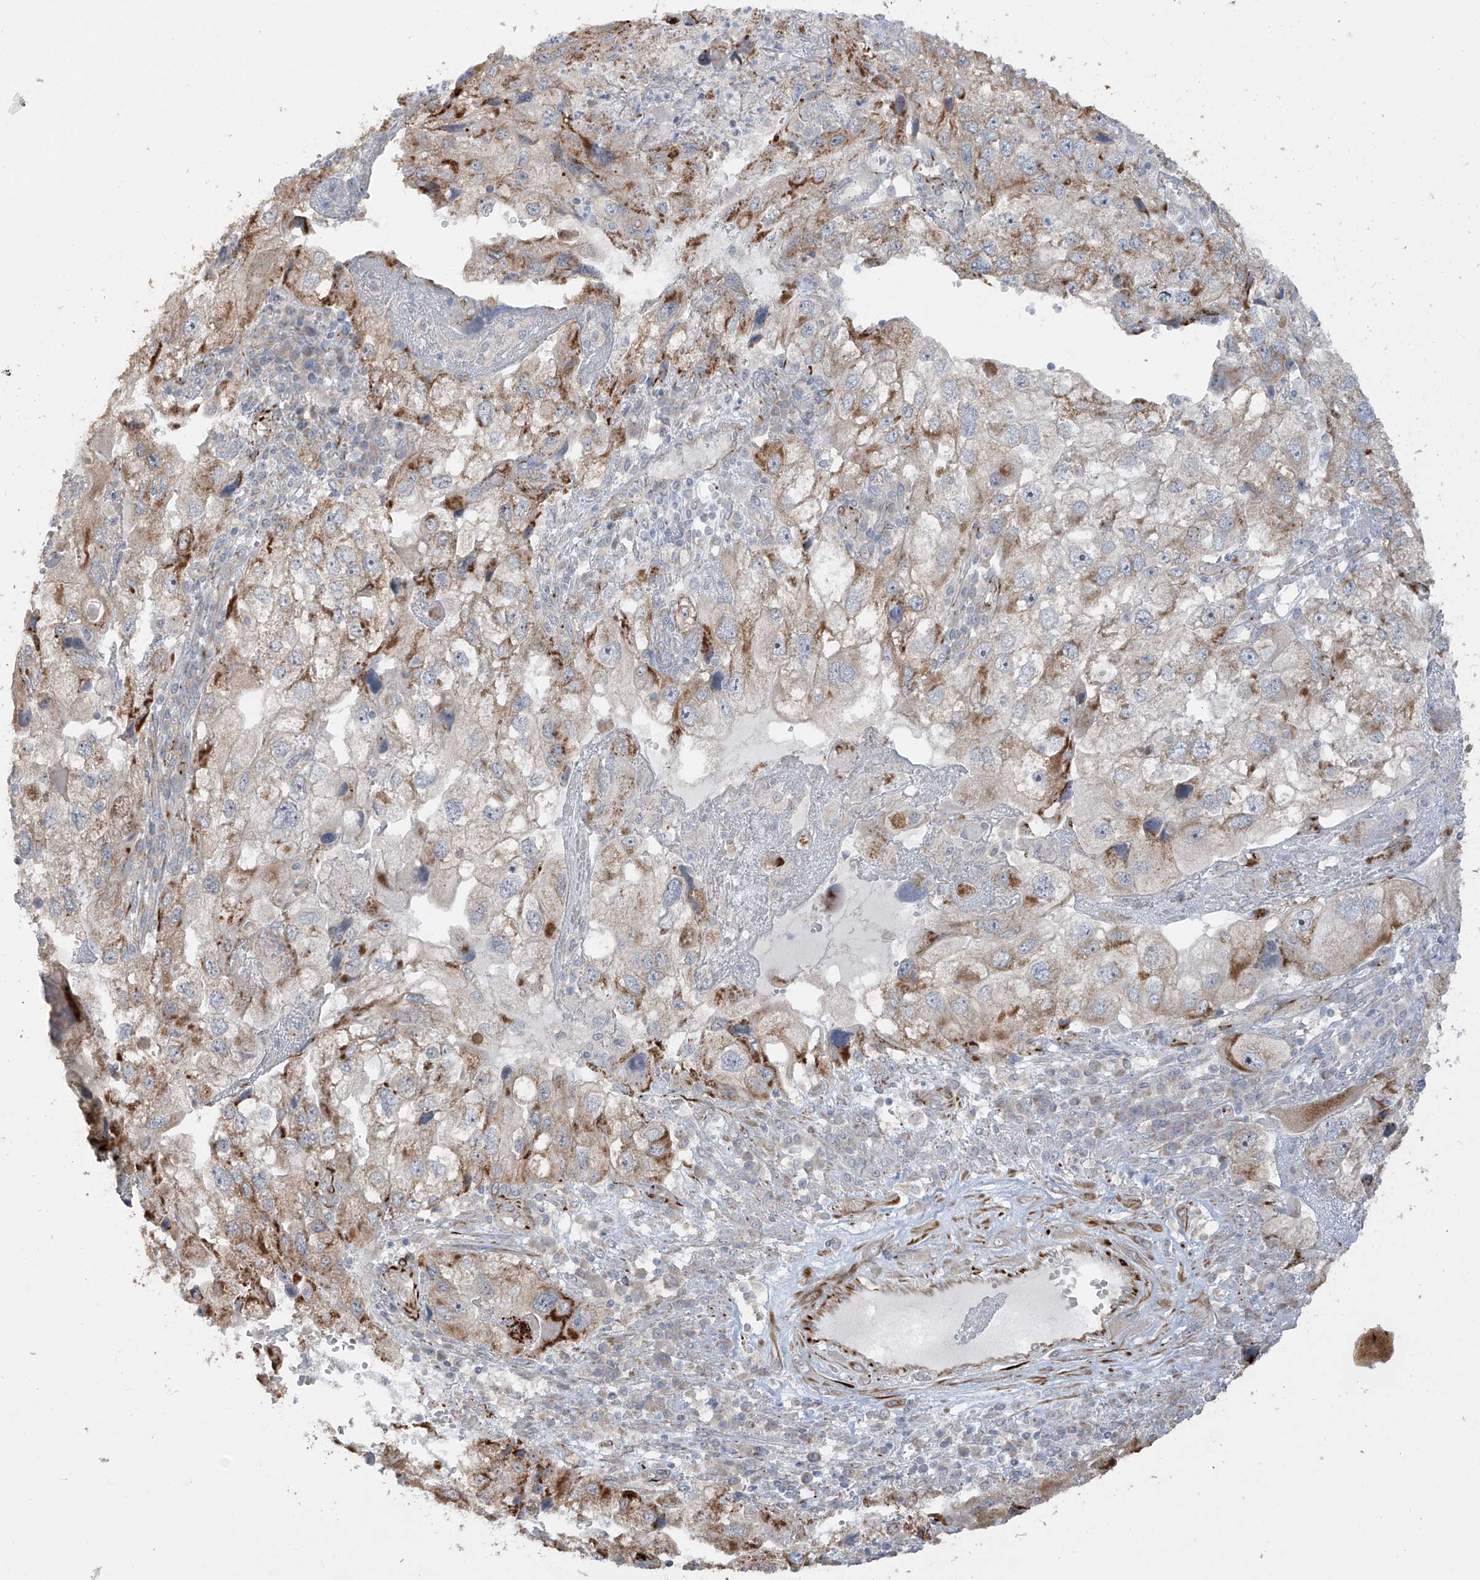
{"staining": {"intensity": "moderate", "quantity": "25%-75%", "location": "cytoplasmic/membranous"}, "tissue": "endometrial cancer", "cell_type": "Tumor cells", "image_type": "cancer", "snomed": [{"axis": "morphology", "description": "Adenocarcinoma, NOS"}, {"axis": "topography", "description": "Endometrium"}], "caption": "Protein staining by IHC demonstrates moderate cytoplasmic/membranous positivity in approximately 25%-75% of tumor cells in endometrial adenocarcinoma.", "gene": "DCDC2", "patient": {"sex": "female", "age": 49}}